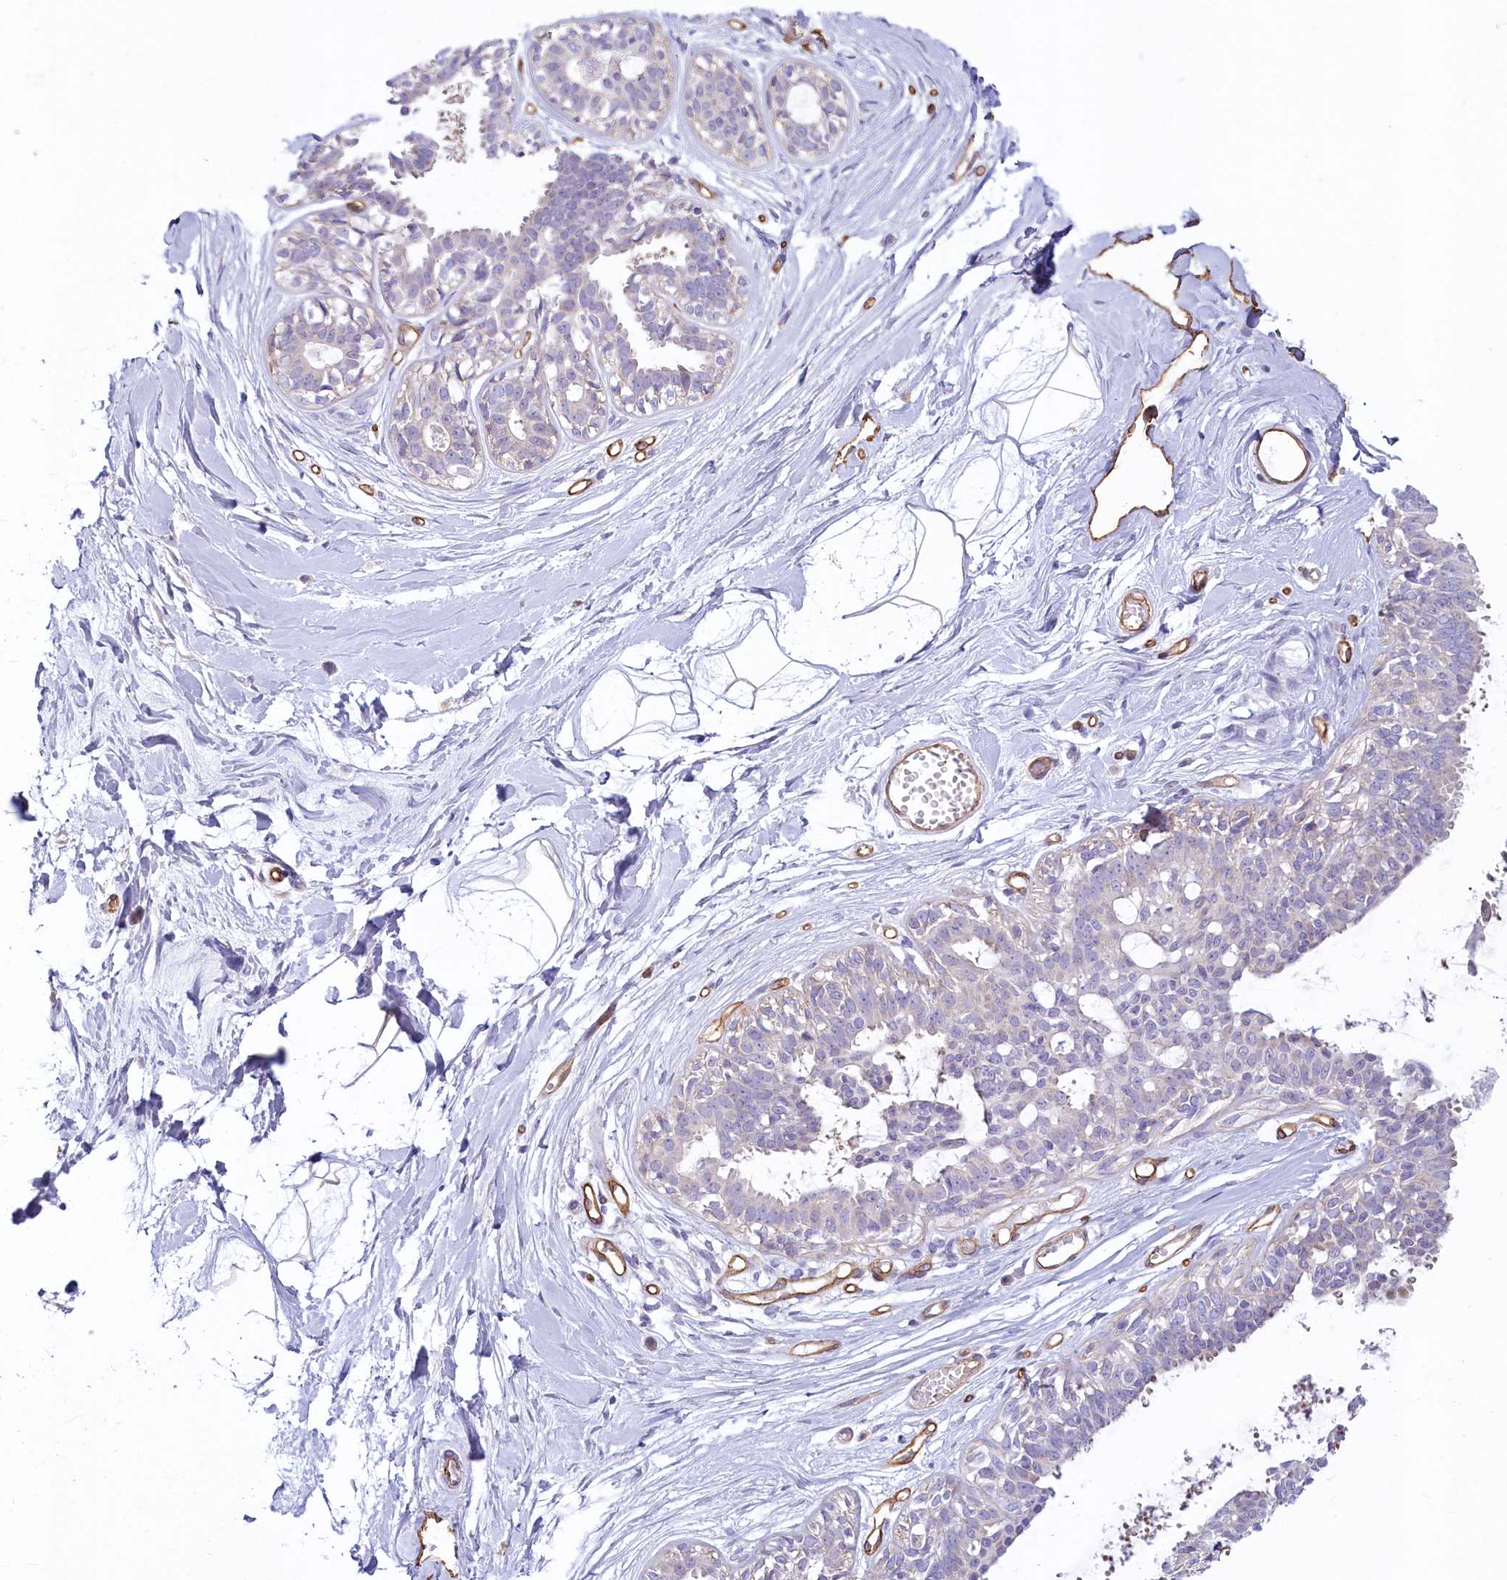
{"staining": {"intensity": "negative", "quantity": "none", "location": "none"}, "tissue": "breast", "cell_type": "Adipocytes", "image_type": "normal", "snomed": [{"axis": "morphology", "description": "Normal tissue, NOS"}, {"axis": "topography", "description": "Breast"}], "caption": "Protein analysis of unremarkable breast shows no significant staining in adipocytes. (Immunohistochemistry, brightfield microscopy, high magnification).", "gene": "LMOD3", "patient": {"sex": "female", "age": 45}}